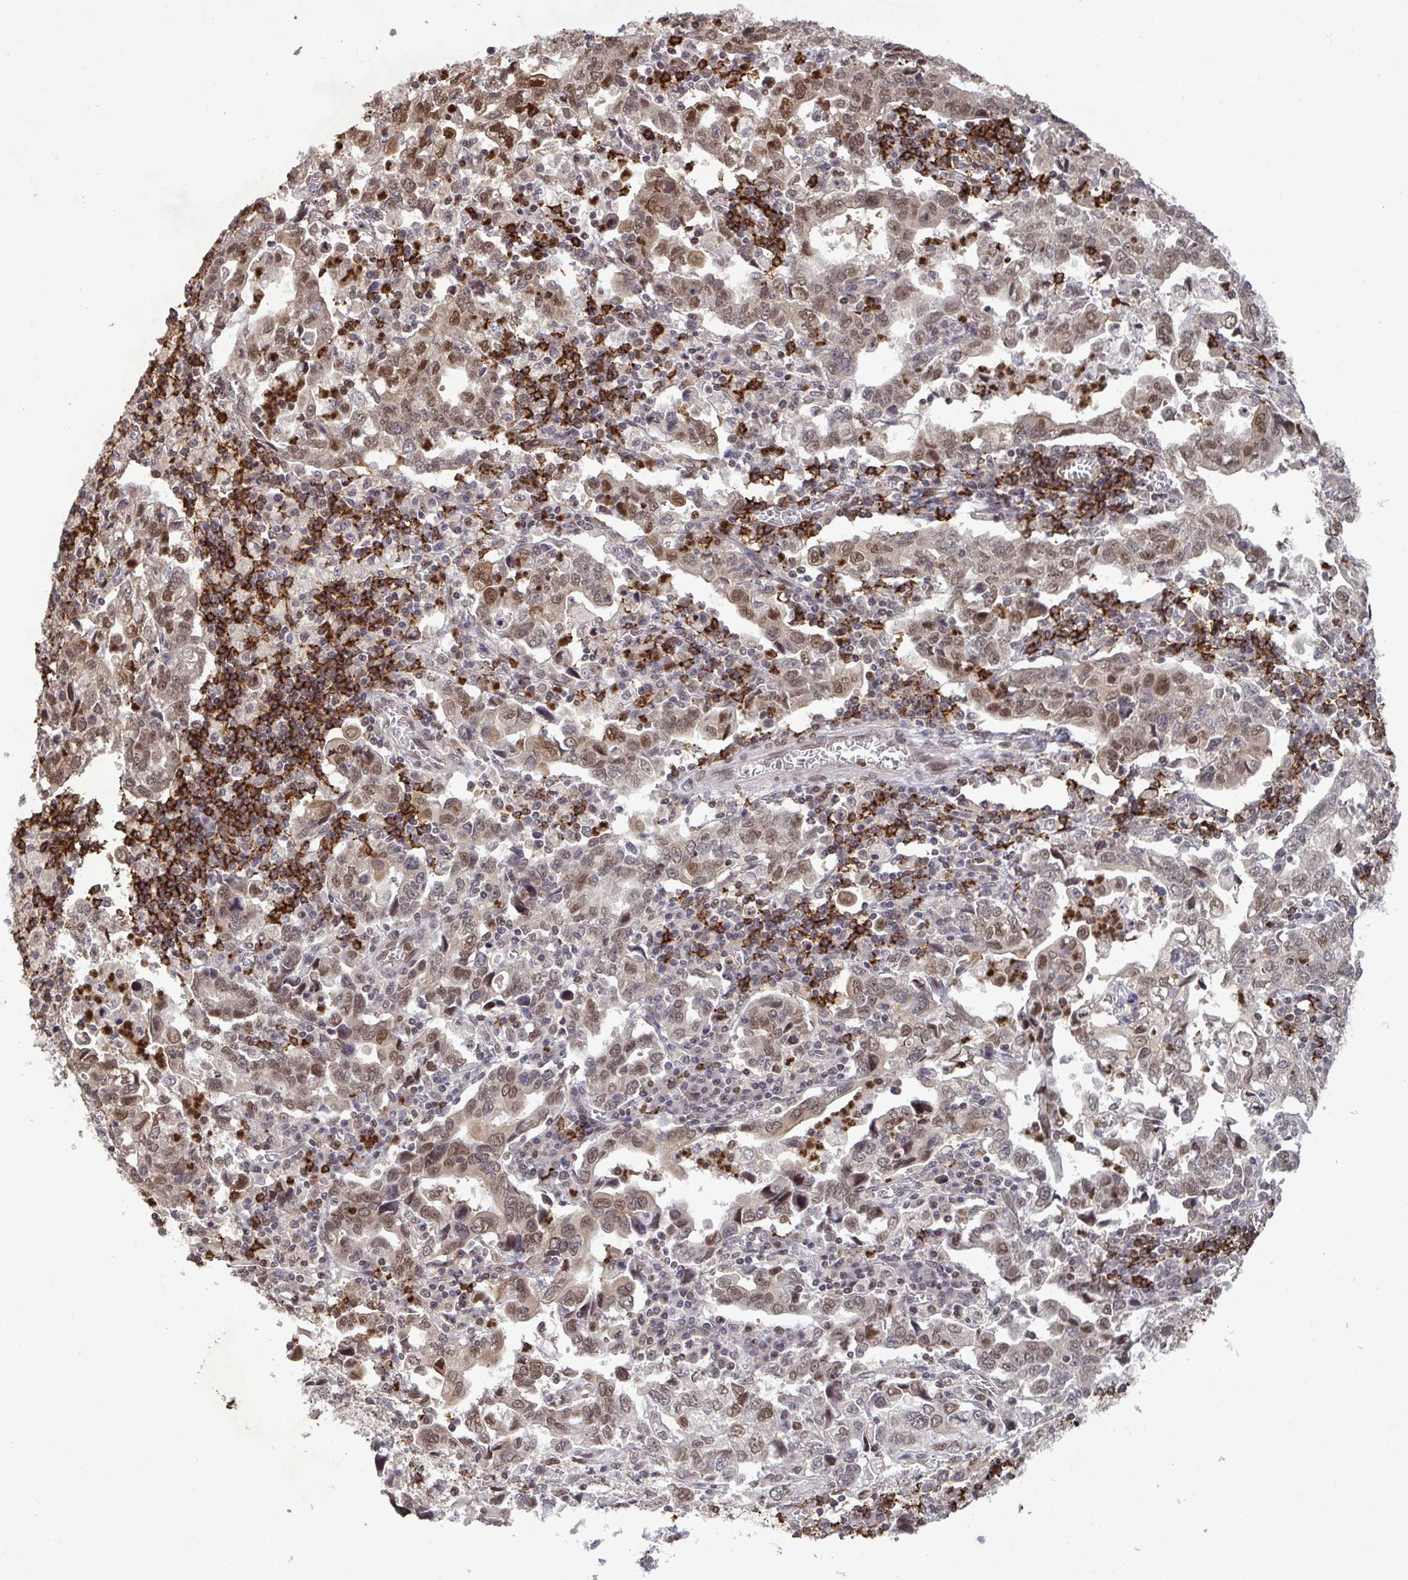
{"staining": {"intensity": "moderate", "quantity": ">75%", "location": "nuclear"}, "tissue": "stomach cancer", "cell_type": "Tumor cells", "image_type": "cancer", "snomed": [{"axis": "morphology", "description": "Adenocarcinoma, NOS"}, {"axis": "topography", "description": "Stomach, upper"}], "caption": "An image of stomach cancer stained for a protein displays moderate nuclear brown staining in tumor cells.", "gene": "UXT", "patient": {"sex": "male", "age": 85}}